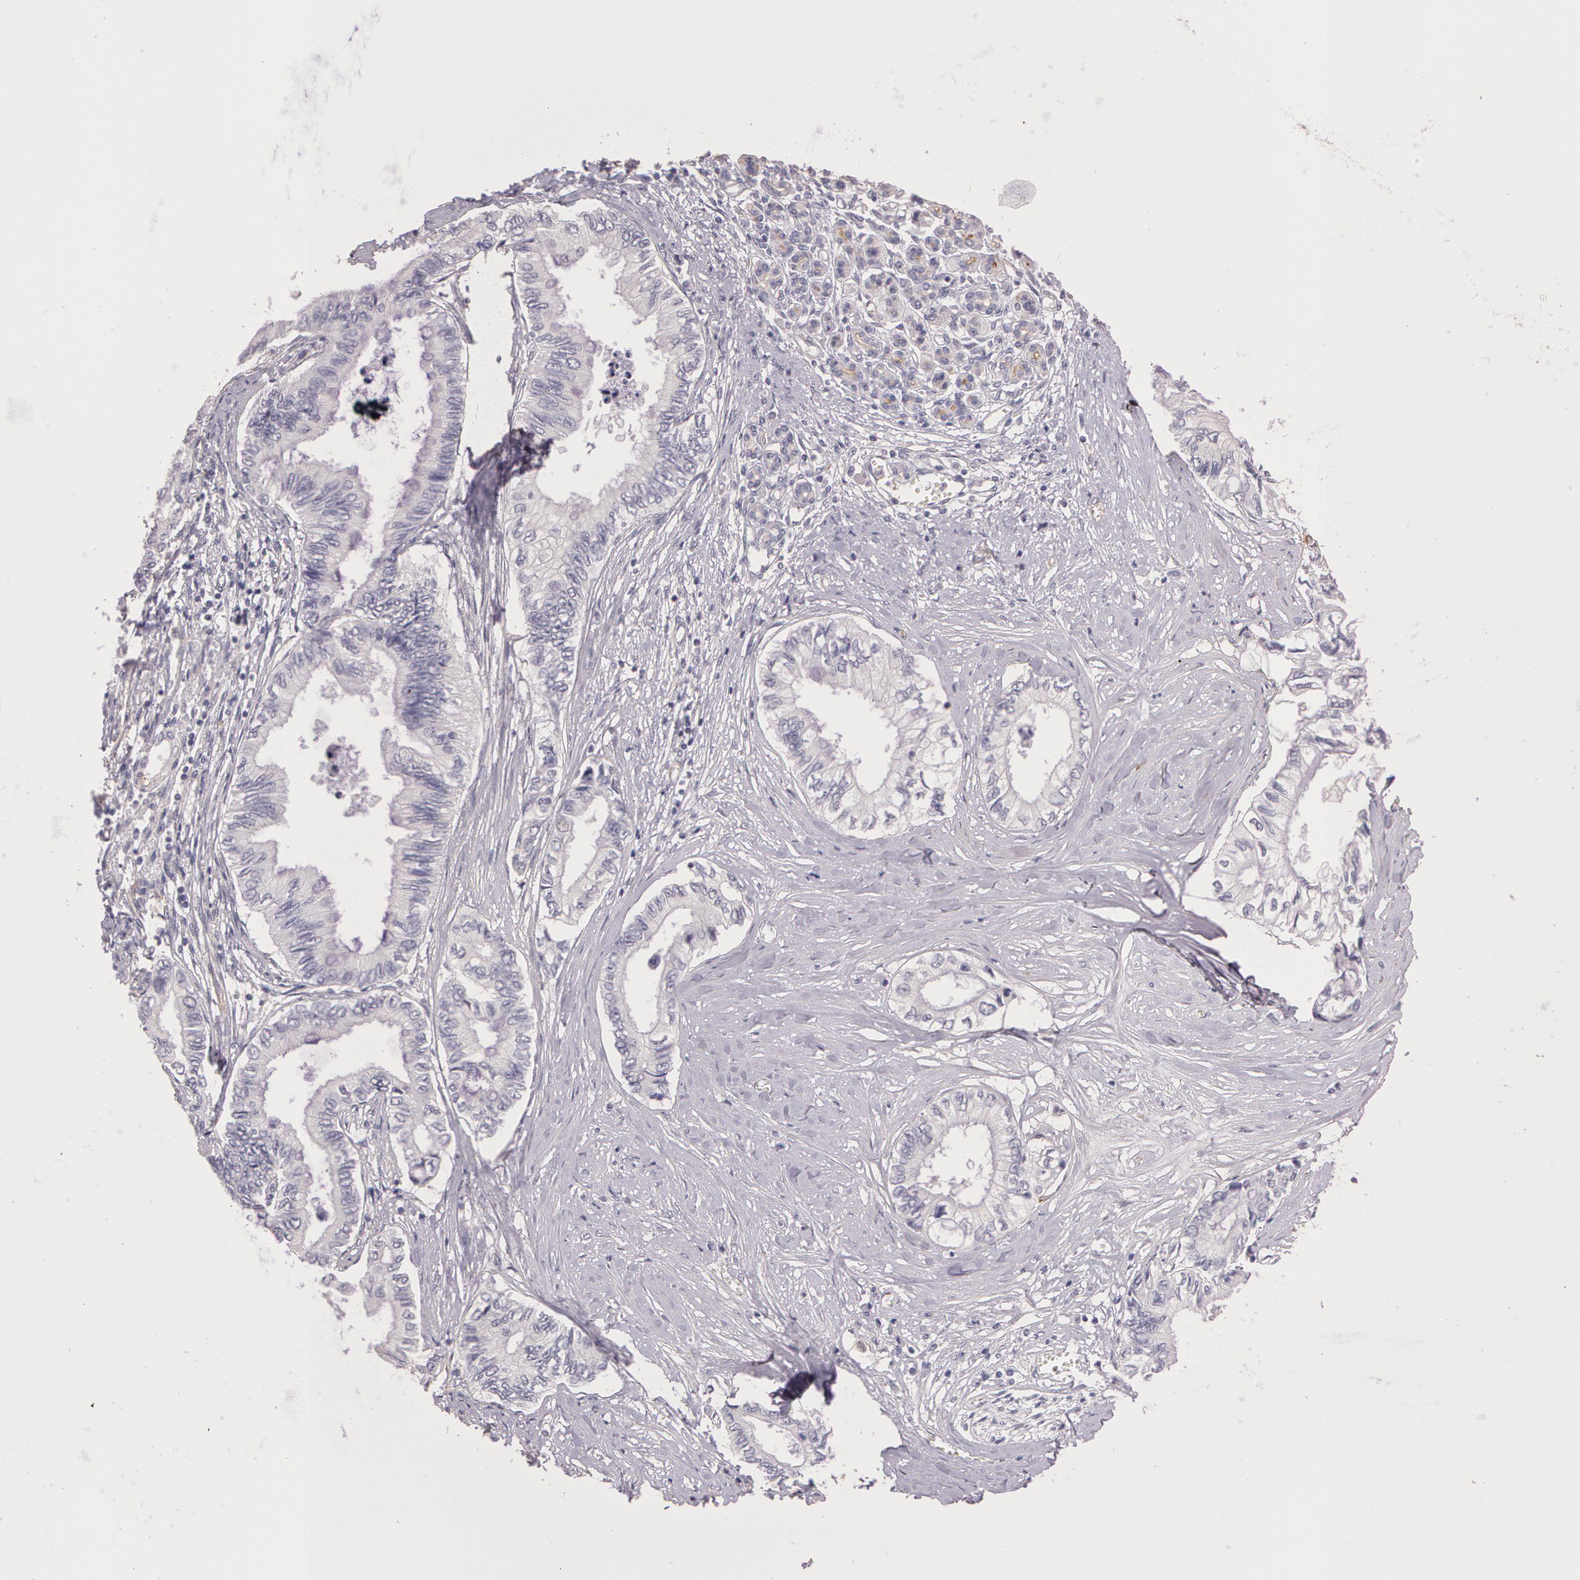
{"staining": {"intensity": "negative", "quantity": "none", "location": "none"}, "tissue": "pancreatic cancer", "cell_type": "Tumor cells", "image_type": "cancer", "snomed": [{"axis": "morphology", "description": "Adenocarcinoma, NOS"}, {"axis": "topography", "description": "Pancreas"}], "caption": "High power microscopy histopathology image of an immunohistochemistry micrograph of pancreatic cancer, revealing no significant expression in tumor cells.", "gene": "G2E3", "patient": {"sex": "female", "age": 66}}